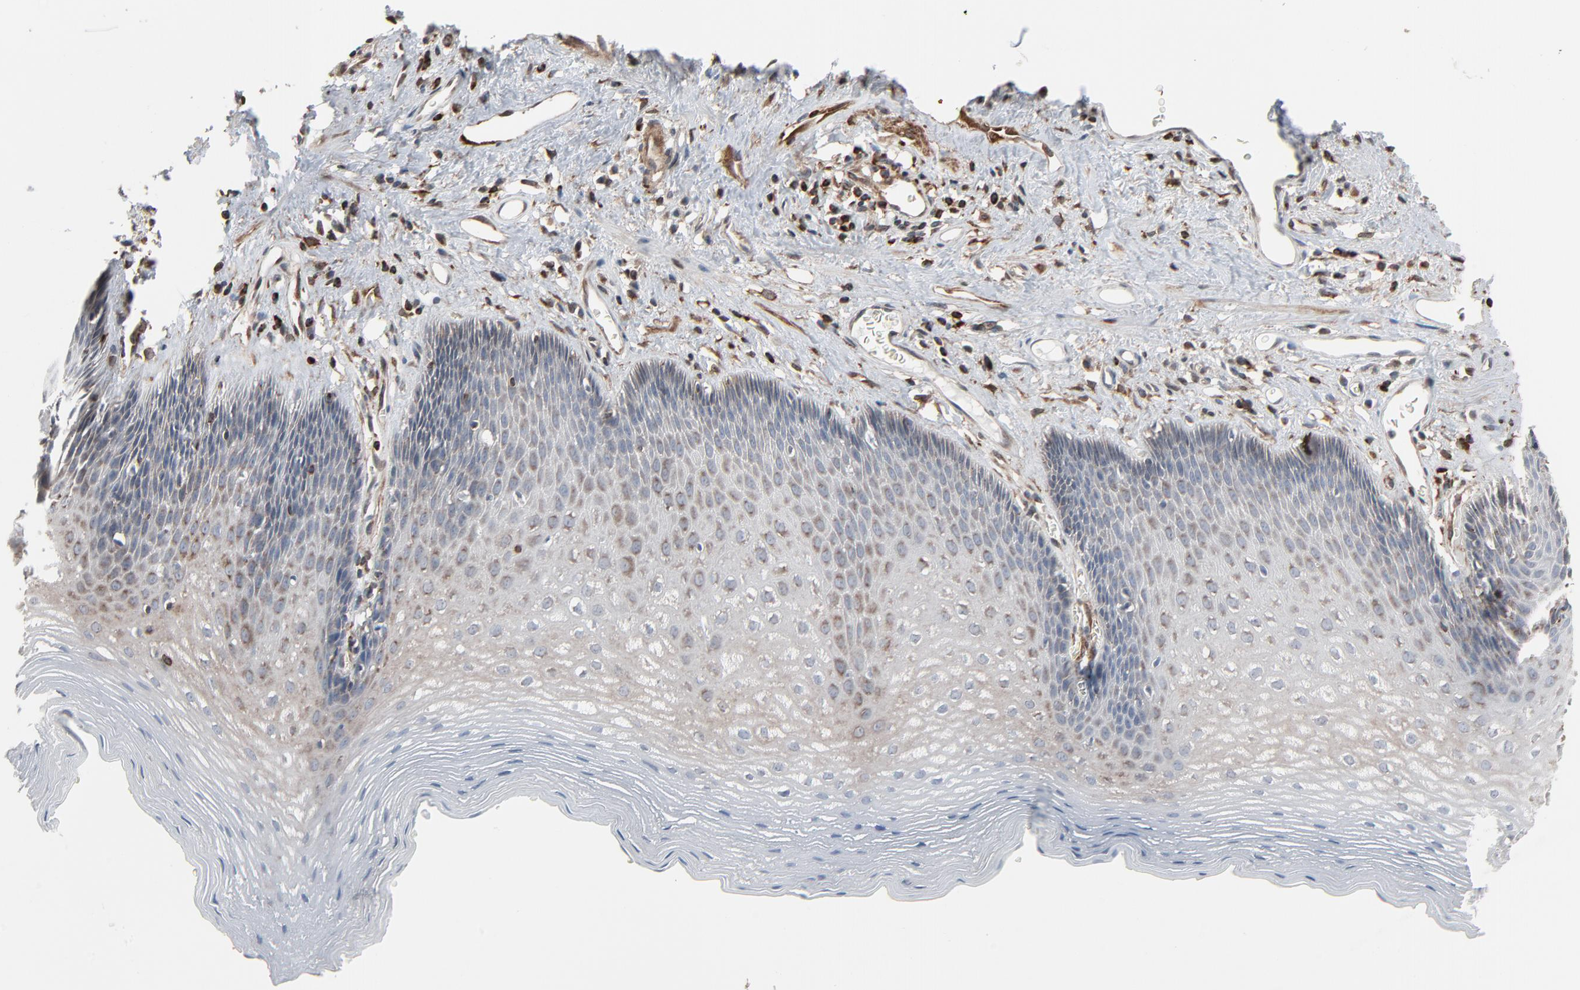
{"staining": {"intensity": "negative", "quantity": "none", "location": "none"}, "tissue": "esophagus", "cell_type": "Squamous epithelial cells", "image_type": "normal", "snomed": [{"axis": "morphology", "description": "Normal tissue, NOS"}, {"axis": "topography", "description": "Esophagus"}], "caption": "A photomicrograph of esophagus stained for a protein exhibits no brown staining in squamous epithelial cells. (DAB immunohistochemistry (IHC), high magnification).", "gene": "OPTN", "patient": {"sex": "female", "age": 70}}